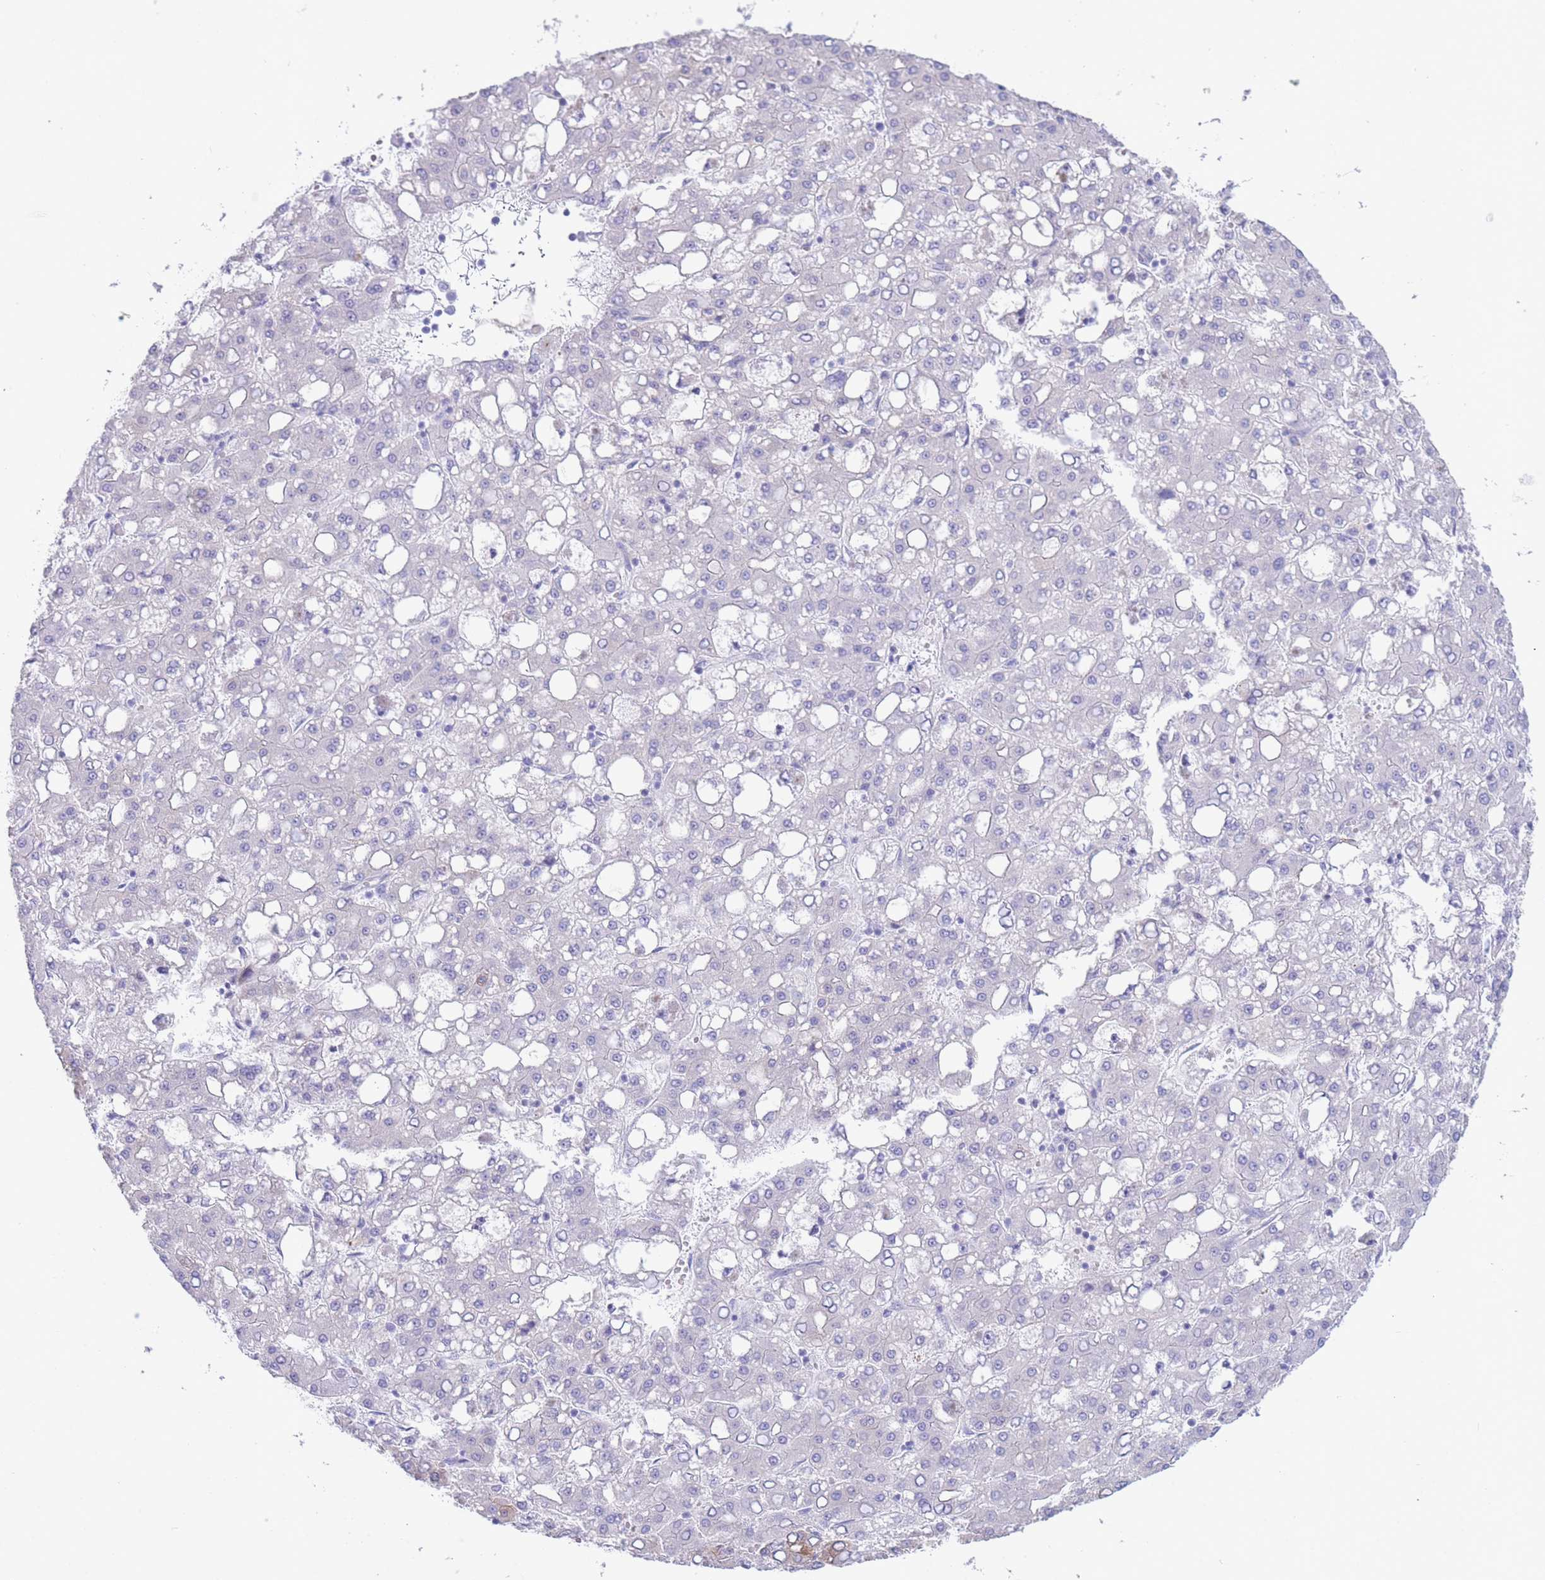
{"staining": {"intensity": "negative", "quantity": "none", "location": "none"}, "tissue": "liver cancer", "cell_type": "Tumor cells", "image_type": "cancer", "snomed": [{"axis": "morphology", "description": "Carcinoma, Hepatocellular, NOS"}, {"axis": "topography", "description": "Liver"}], "caption": "Immunohistochemistry (IHC) photomicrograph of hepatocellular carcinoma (liver) stained for a protein (brown), which demonstrates no positivity in tumor cells.", "gene": "VWA8", "patient": {"sex": "male", "age": 65}}